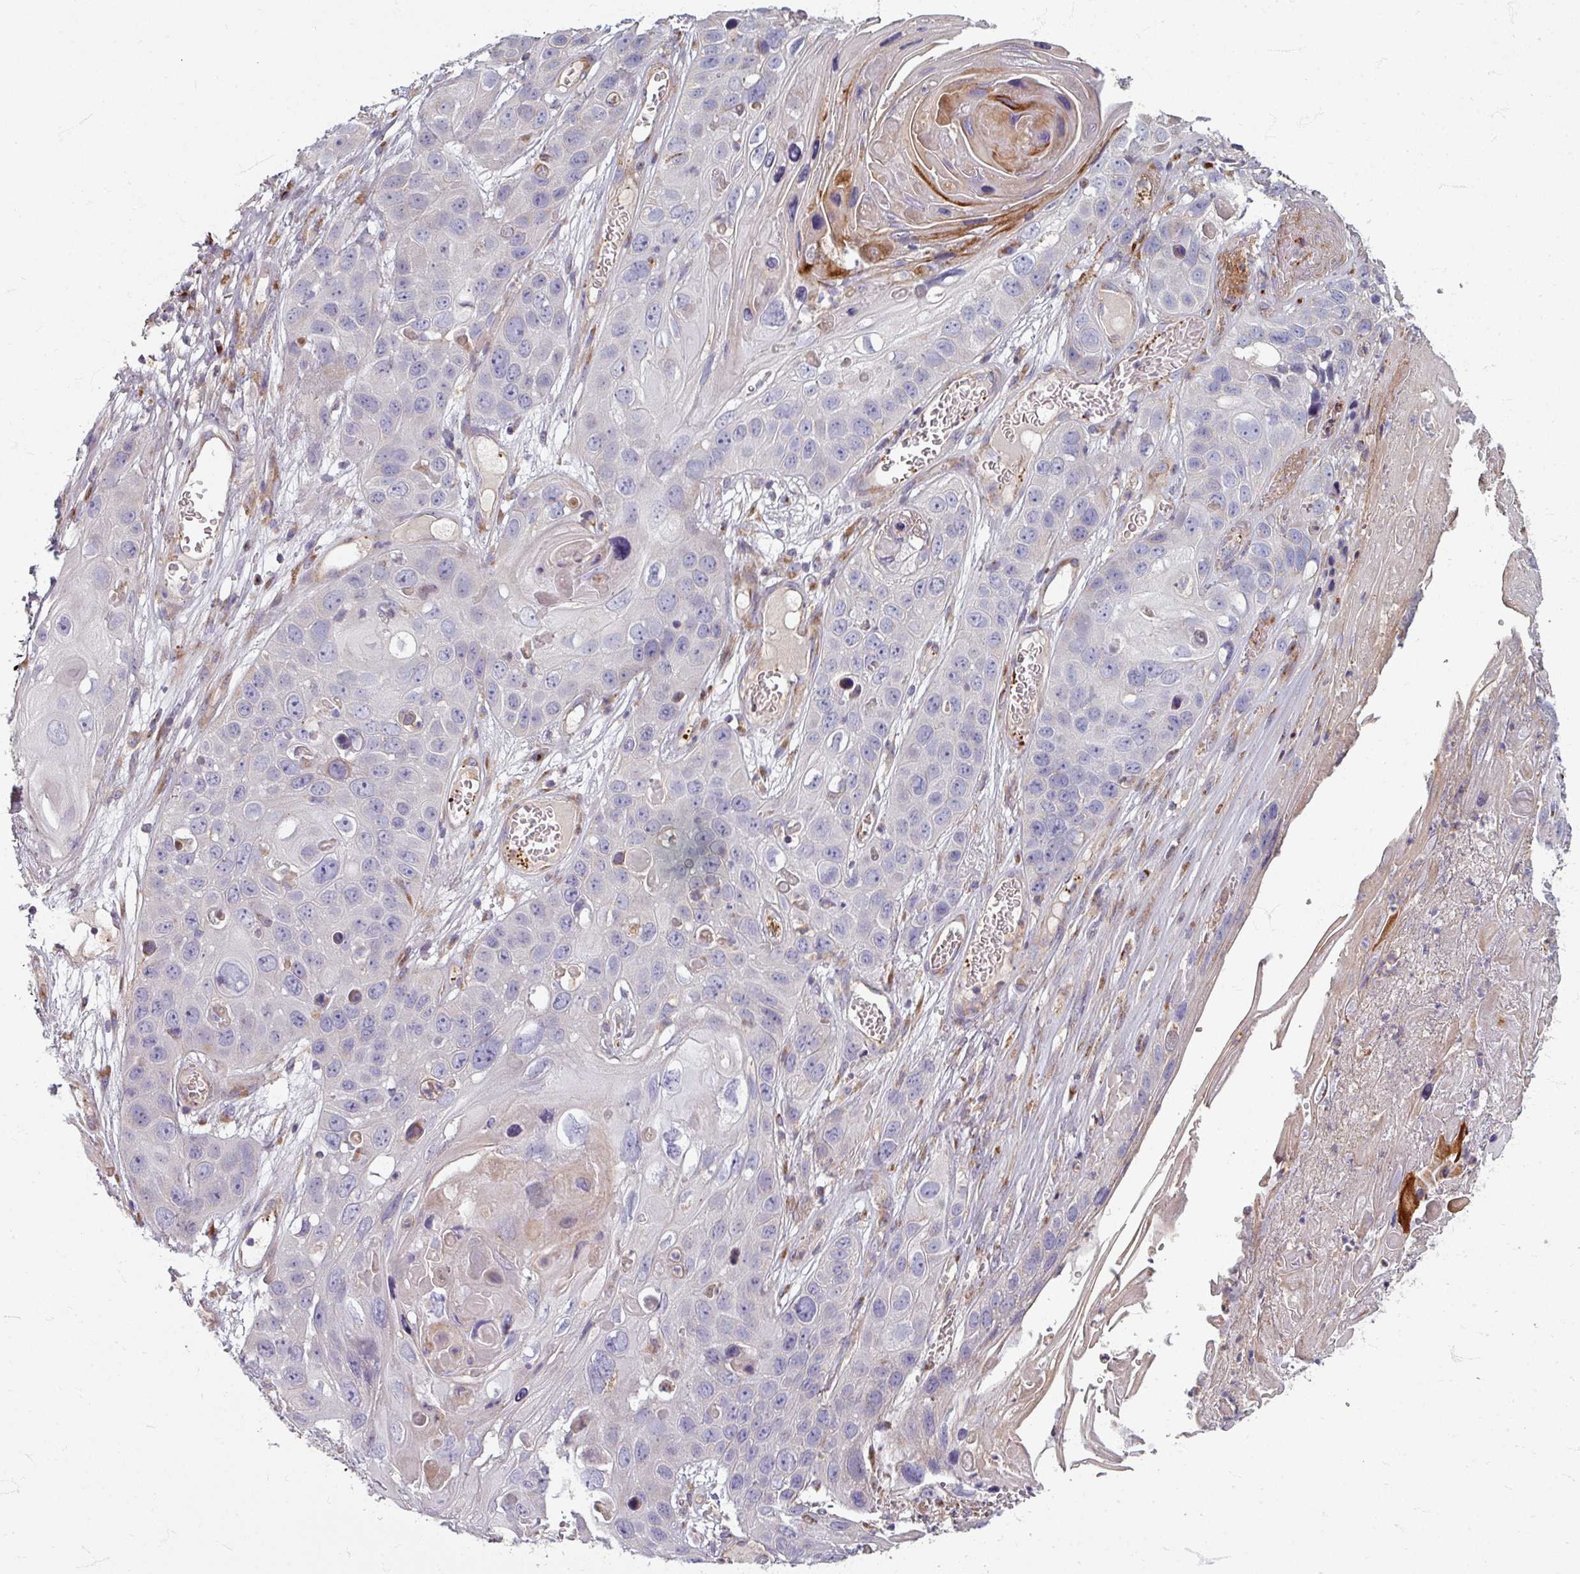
{"staining": {"intensity": "negative", "quantity": "none", "location": "none"}, "tissue": "skin cancer", "cell_type": "Tumor cells", "image_type": "cancer", "snomed": [{"axis": "morphology", "description": "Squamous cell carcinoma, NOS"}, {"axis": "topography", "description": "Skin"}], "caption": "This is a micrograph of immunohistochemistry staining of skin cancer, which shows no staining in tumor cells. (Immunohistochemistry (ihc), brightfield microscopy, high magnification).", "gene": "GABARAPL1", "patient": {"sex": "male", "age": 55}}